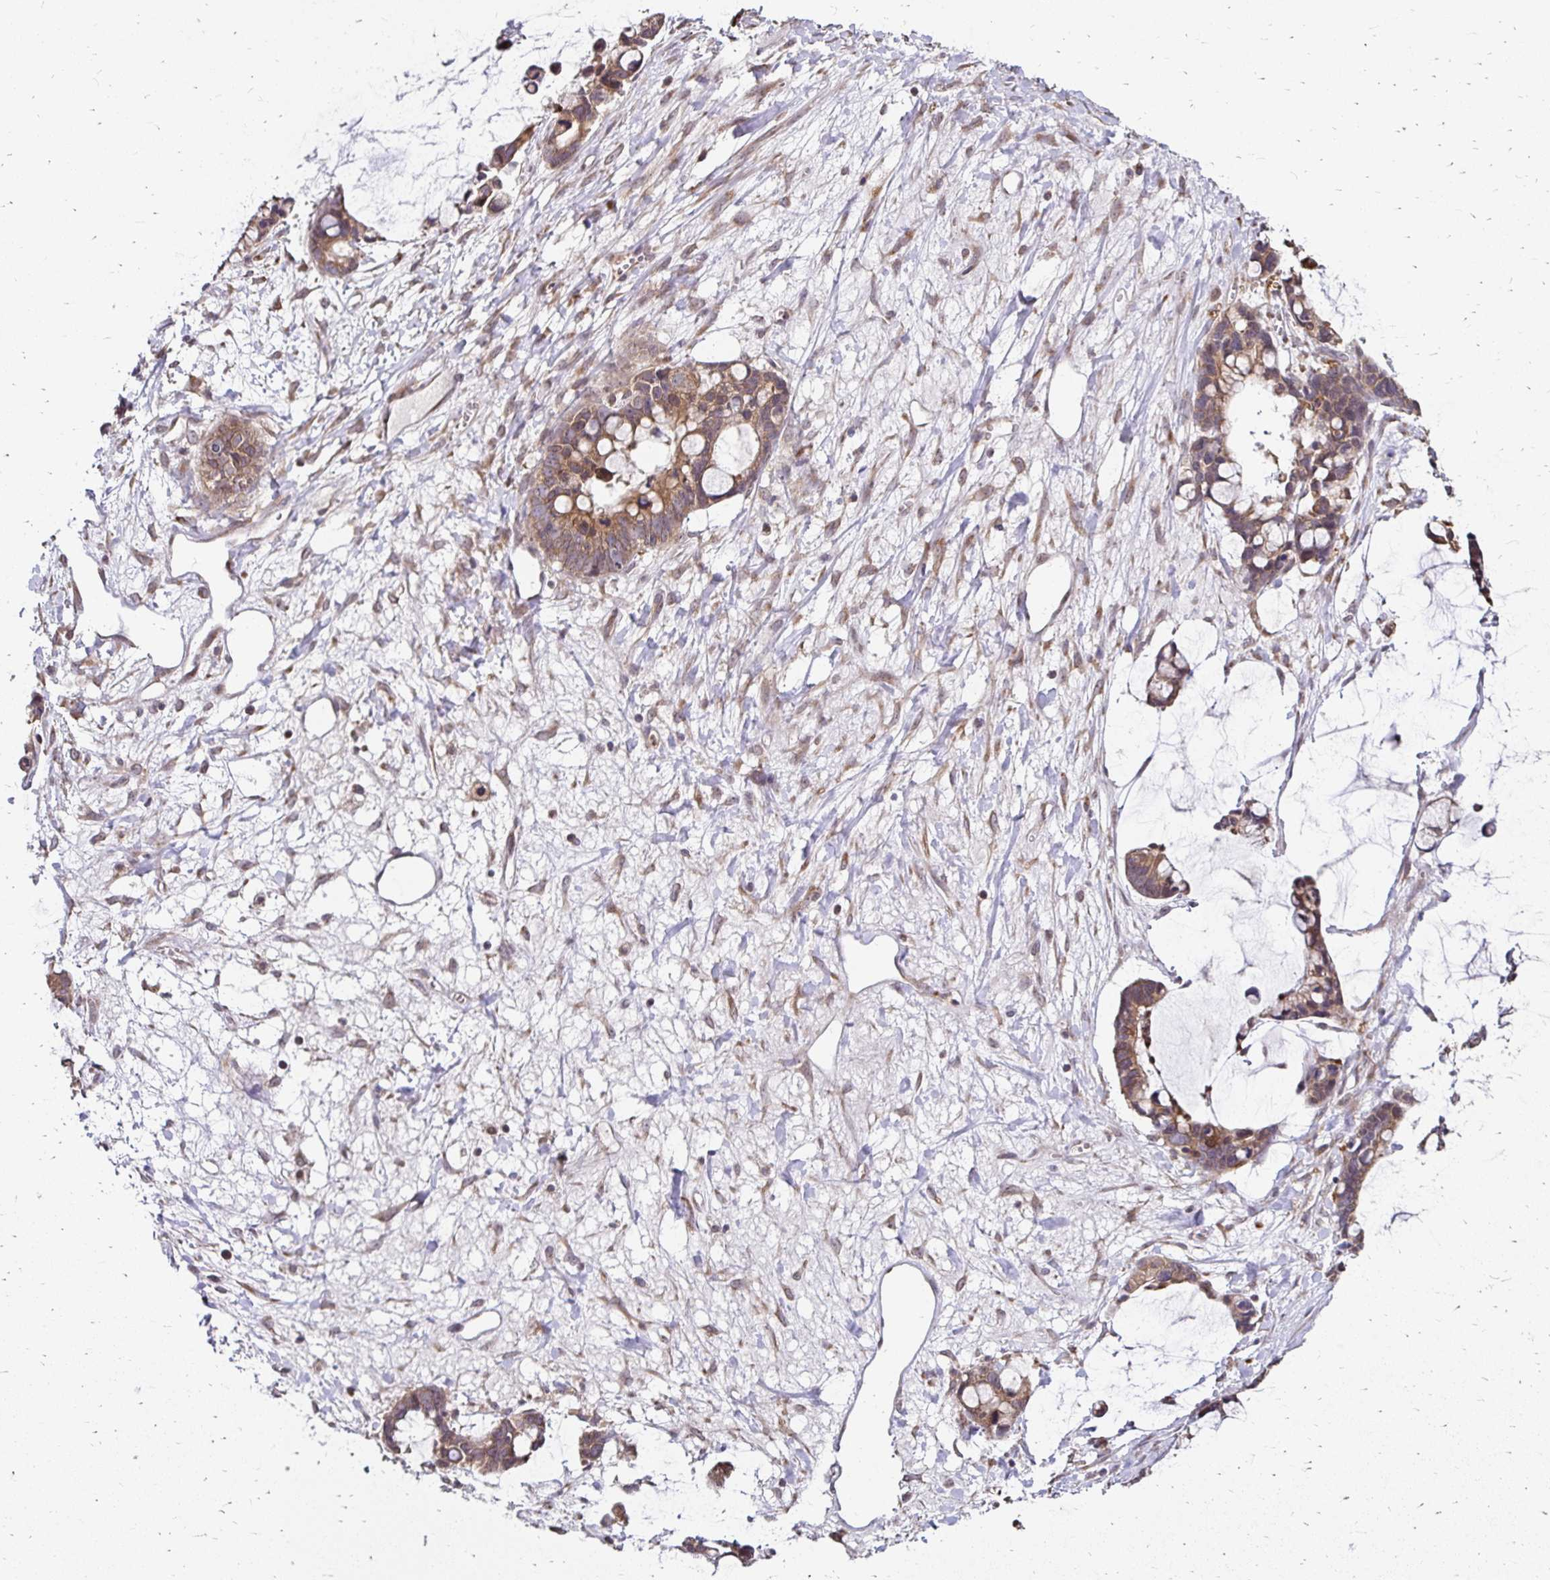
{"staining": {"intensity": "moderate", "quantity": ">75%", "location": "cytoplasmic/membranous"}, "tissue": "ovarian cancer", "cell_type": "Tumor cells", "image_type": "cancer", "snomed": [{"axis": "morphology", "description": "Cystadenocarcinoma, mucinous, NOS"}, {"axis": "topography", "description": "Ovary"}], "caption": "IHC staining of ovarian mucinous cystadenocarcinoma, which shows medium levels of moderate cytoplasmic/membranous positivity in about >75% of tumor cells indicating moderate cytoplasmic/membranous protein expression. The staining was performed using DAB (brown) for protein detection and nuclei were counterstained in hematoxylin (blue).", "gene": "ZW10", "patient": {"sex": "female", "age": 63}}